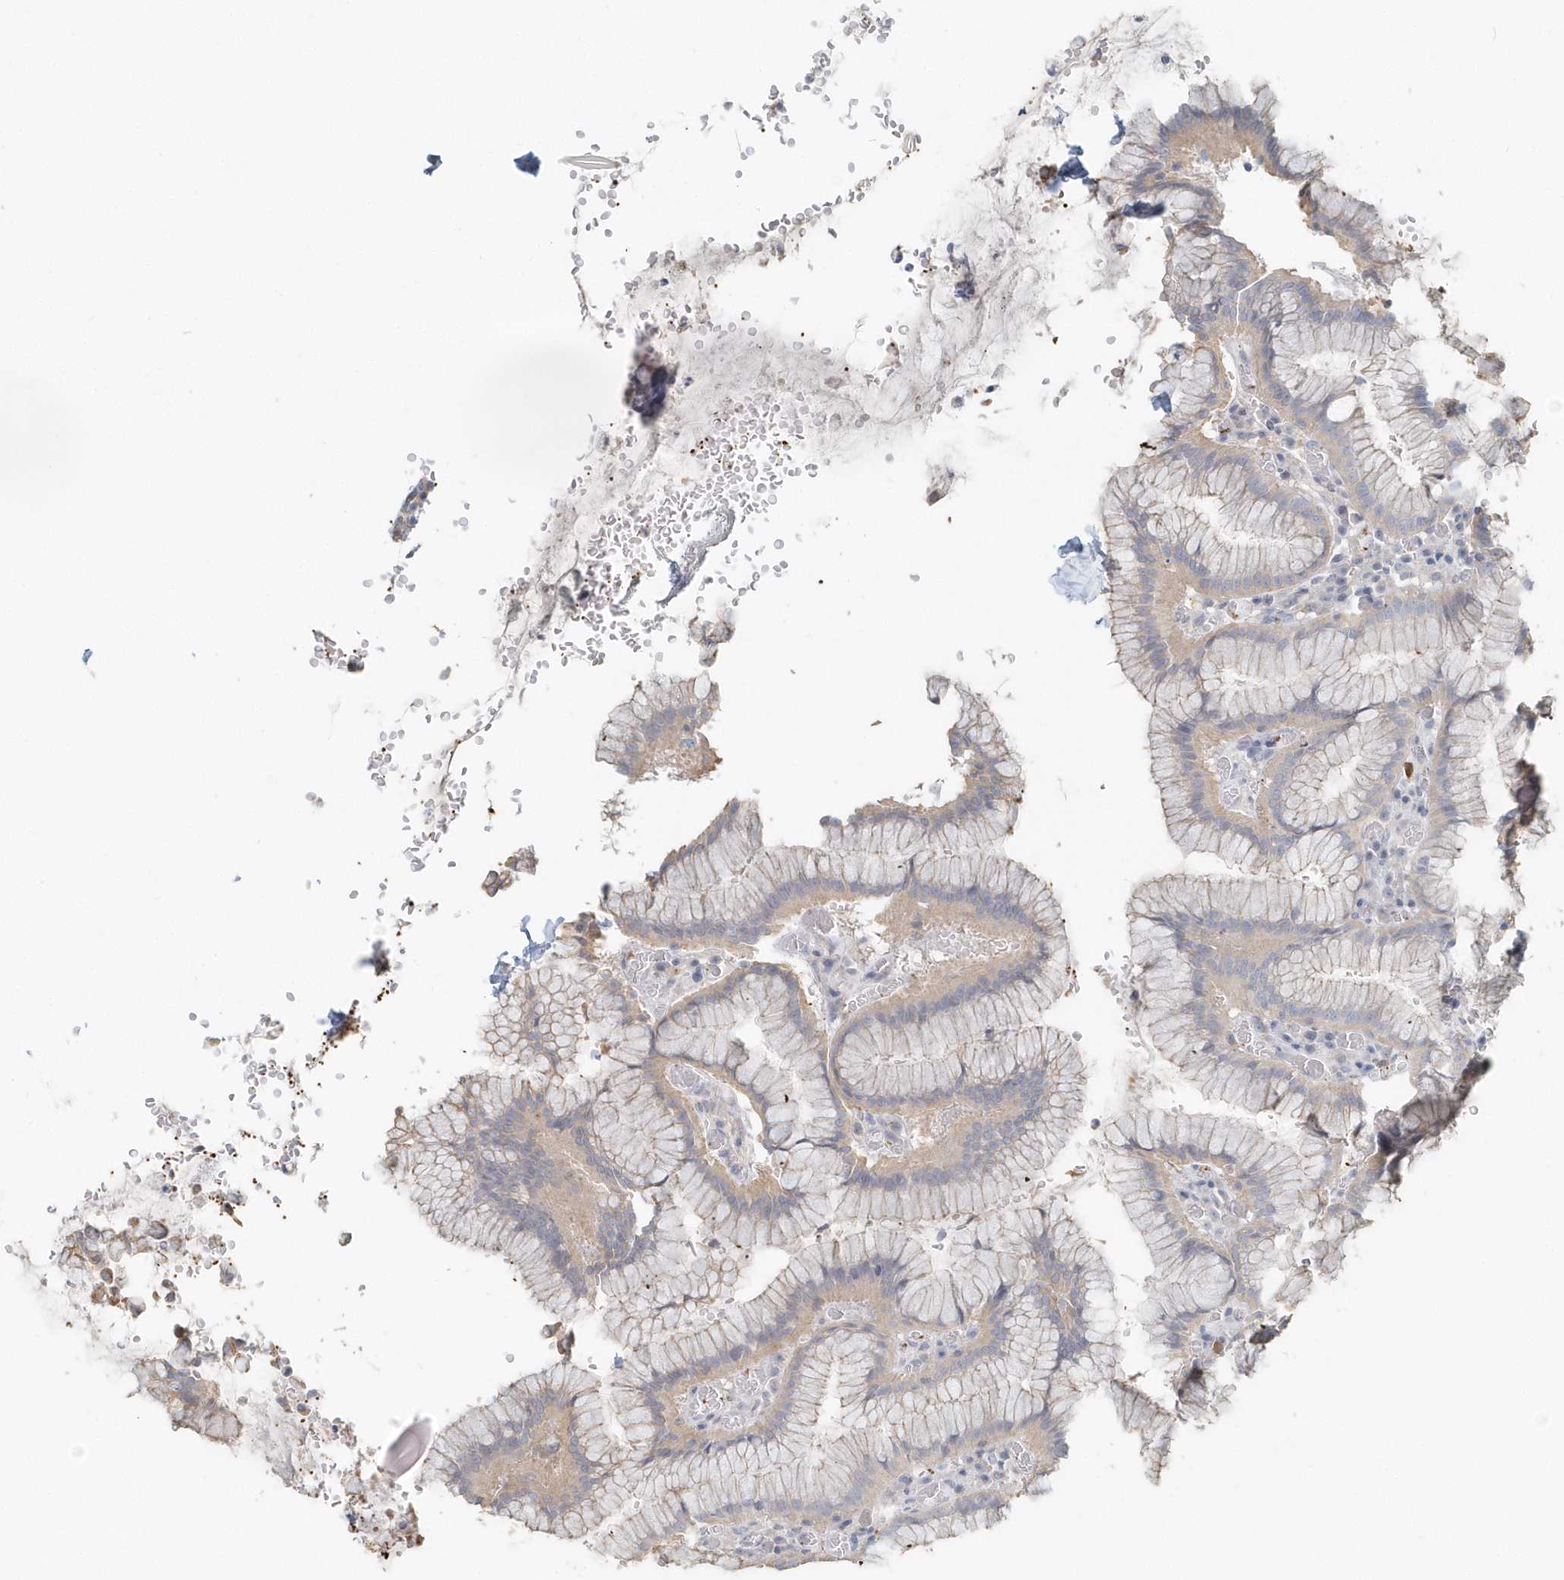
{"staining": {"intensity": "weak", "quantity": "25%-75%", "location": "cytoplasmic/membranous"}, "tissue": "stomach", "cell_type": "Glandular cells", "image_type": "normal", "snomed": [{"axis": "morphology", "description": "Normal tissue, NOS"}, {"axis": "topography", "description": "Stomach"}], "caption": "Weak cytoplasmic/membranous staining is identified in approximately 25%-75% of glandular cells in normal stomach.", "gene": "MMRN1", "patient": {"sex": "male", "age": 55}}